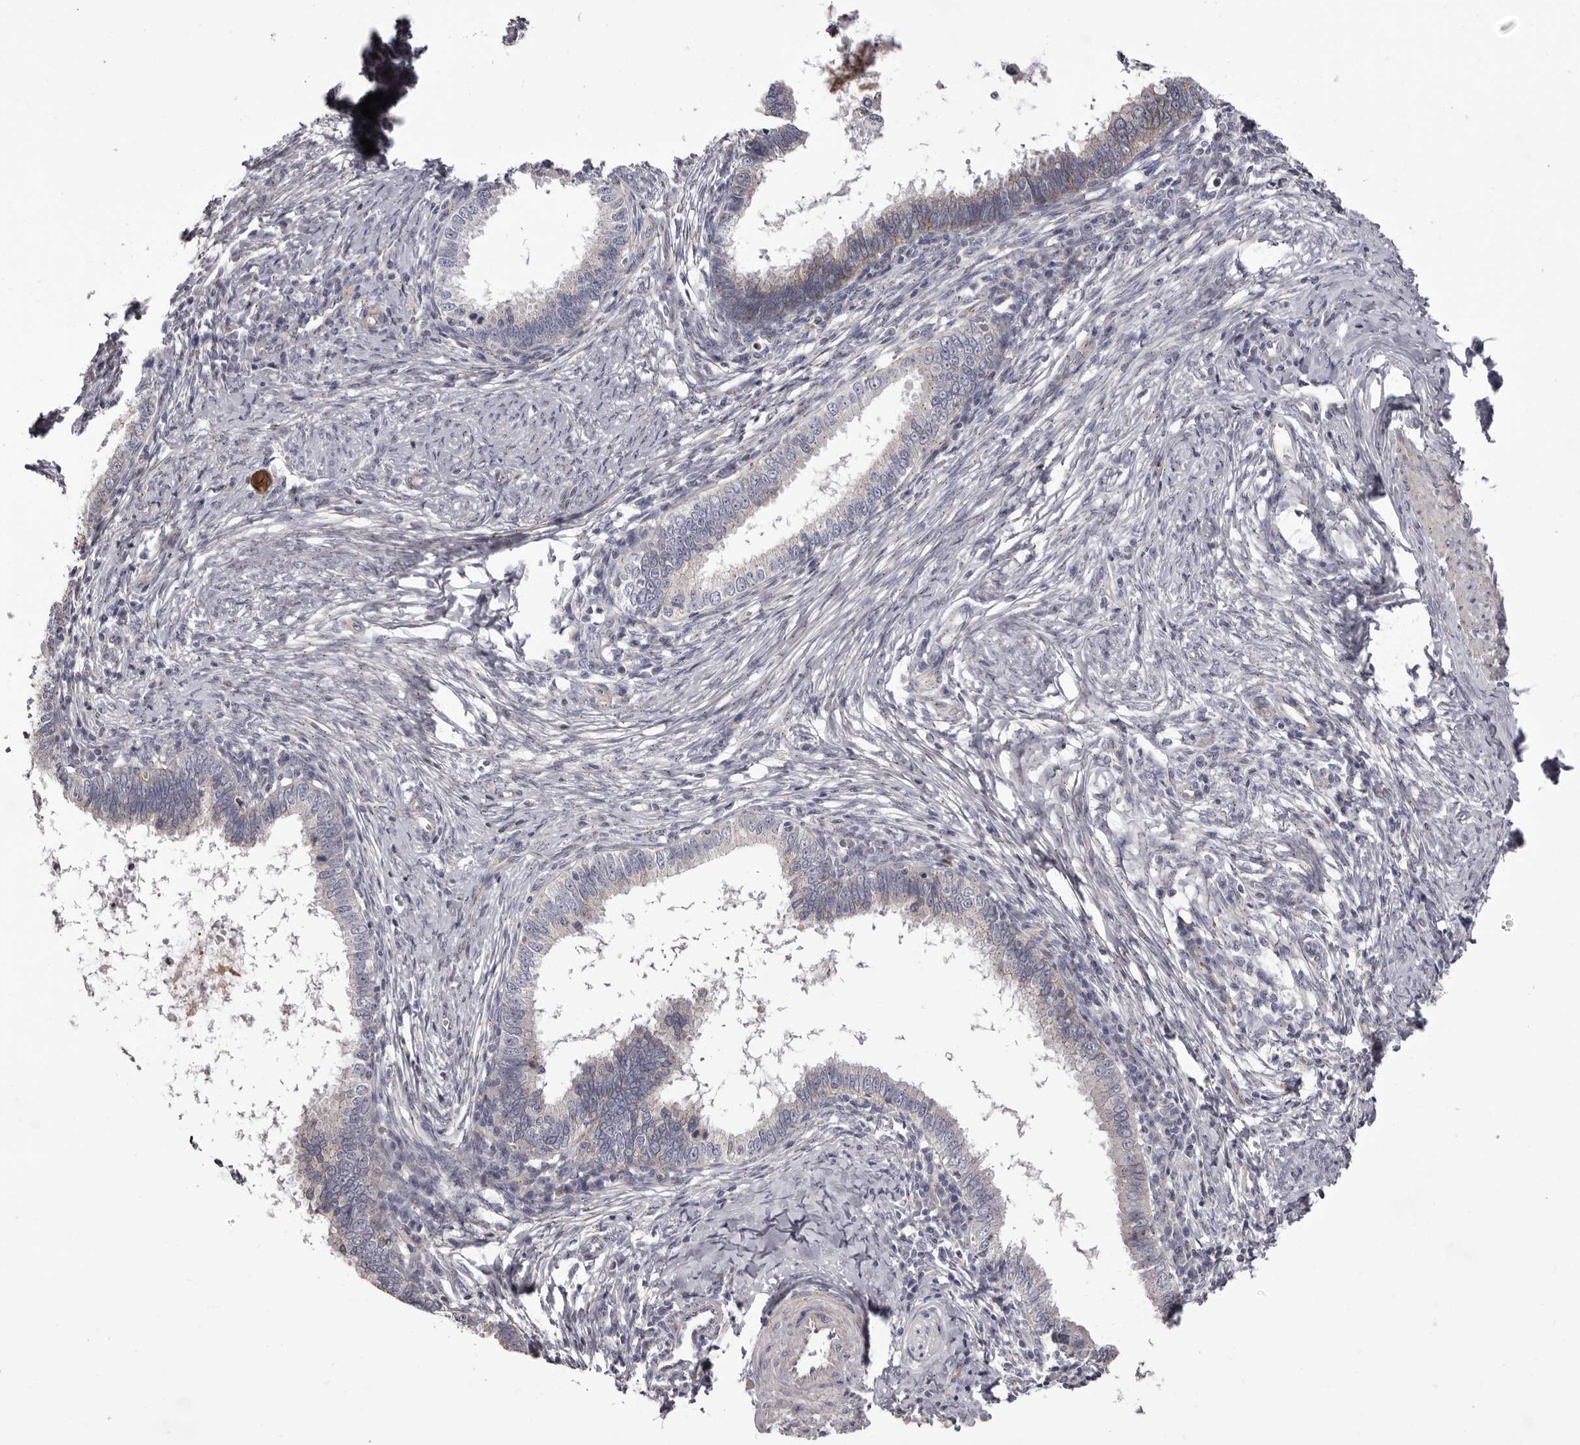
{"staining": {"intensity": "negative", "quantity": "none", "location": "none"}, "tissue": "cervical cancer", "cell_type": "Tumor cells", "image_type": "cancer", "snomed": [{"axis": "morphology", "description": "Adenocarcinoma, NOS"}, {"axis": "topography", "description": "Cervix"}], "caption": "Tumor cells are negative for protein expression in human cervical cancer (adenocarcinoma).", "gene": "PEG10", "patient": {"sex": "female", "age": 36}}